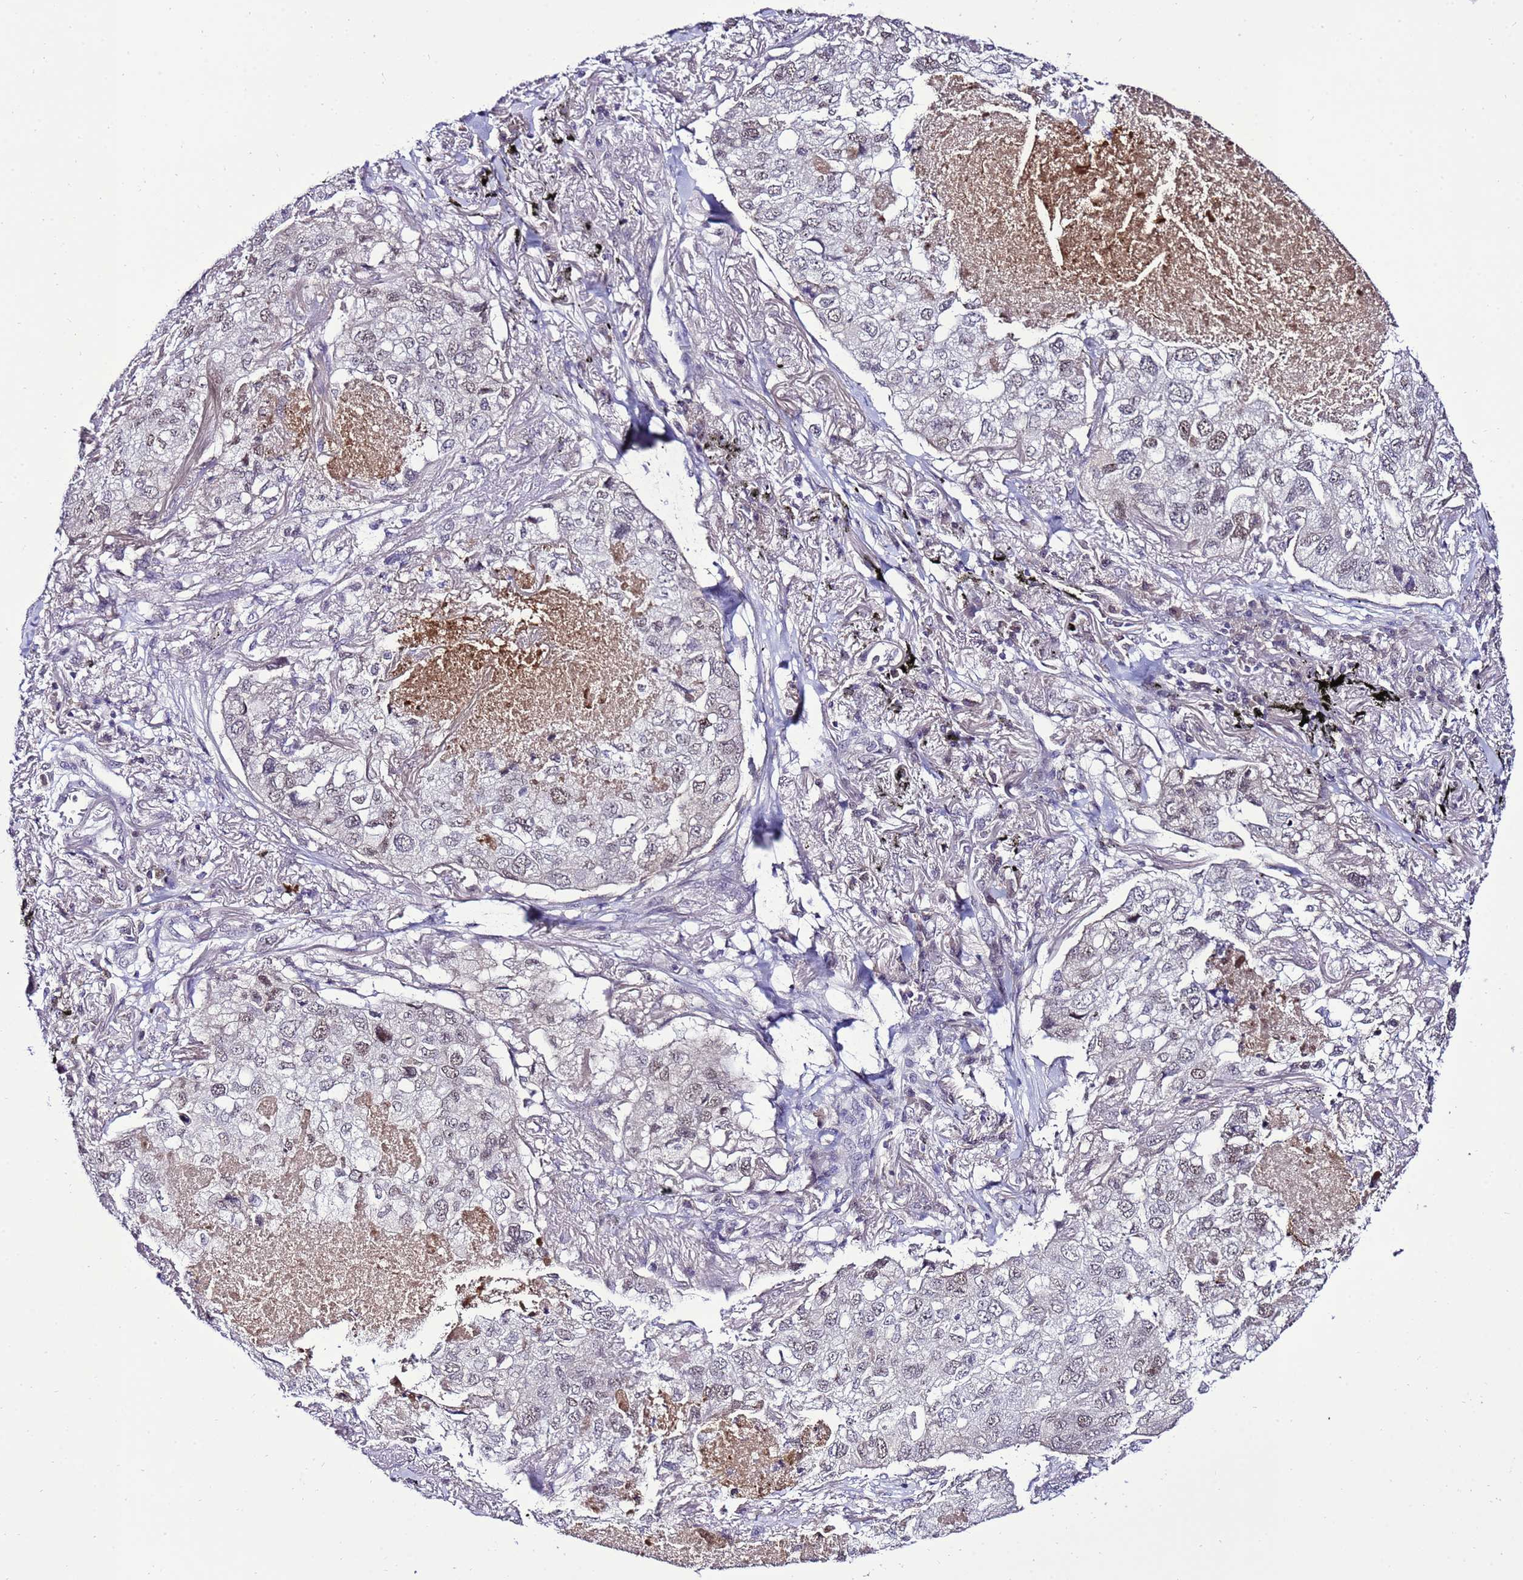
{"staining": {"intensity": "weak", "quantity": "<25%", "location": "nuclear"}, "tissue": "lung cancer", "cell_type": "Tumor cells", "image_type": "cancer", "snomed": [{"axis": "morphology", "description": "Adenocarcinoma, NOS"}, {"axis": "topography", "description": "Lung"}], "caption": "A high-resolution micrograph shows immunohistochemistry (IHC) staining of lung cancer, which reveals no significant positivity in tumor cells.", "gene": "C19orf47", "patient": {"sex": "male", "age": 65}}